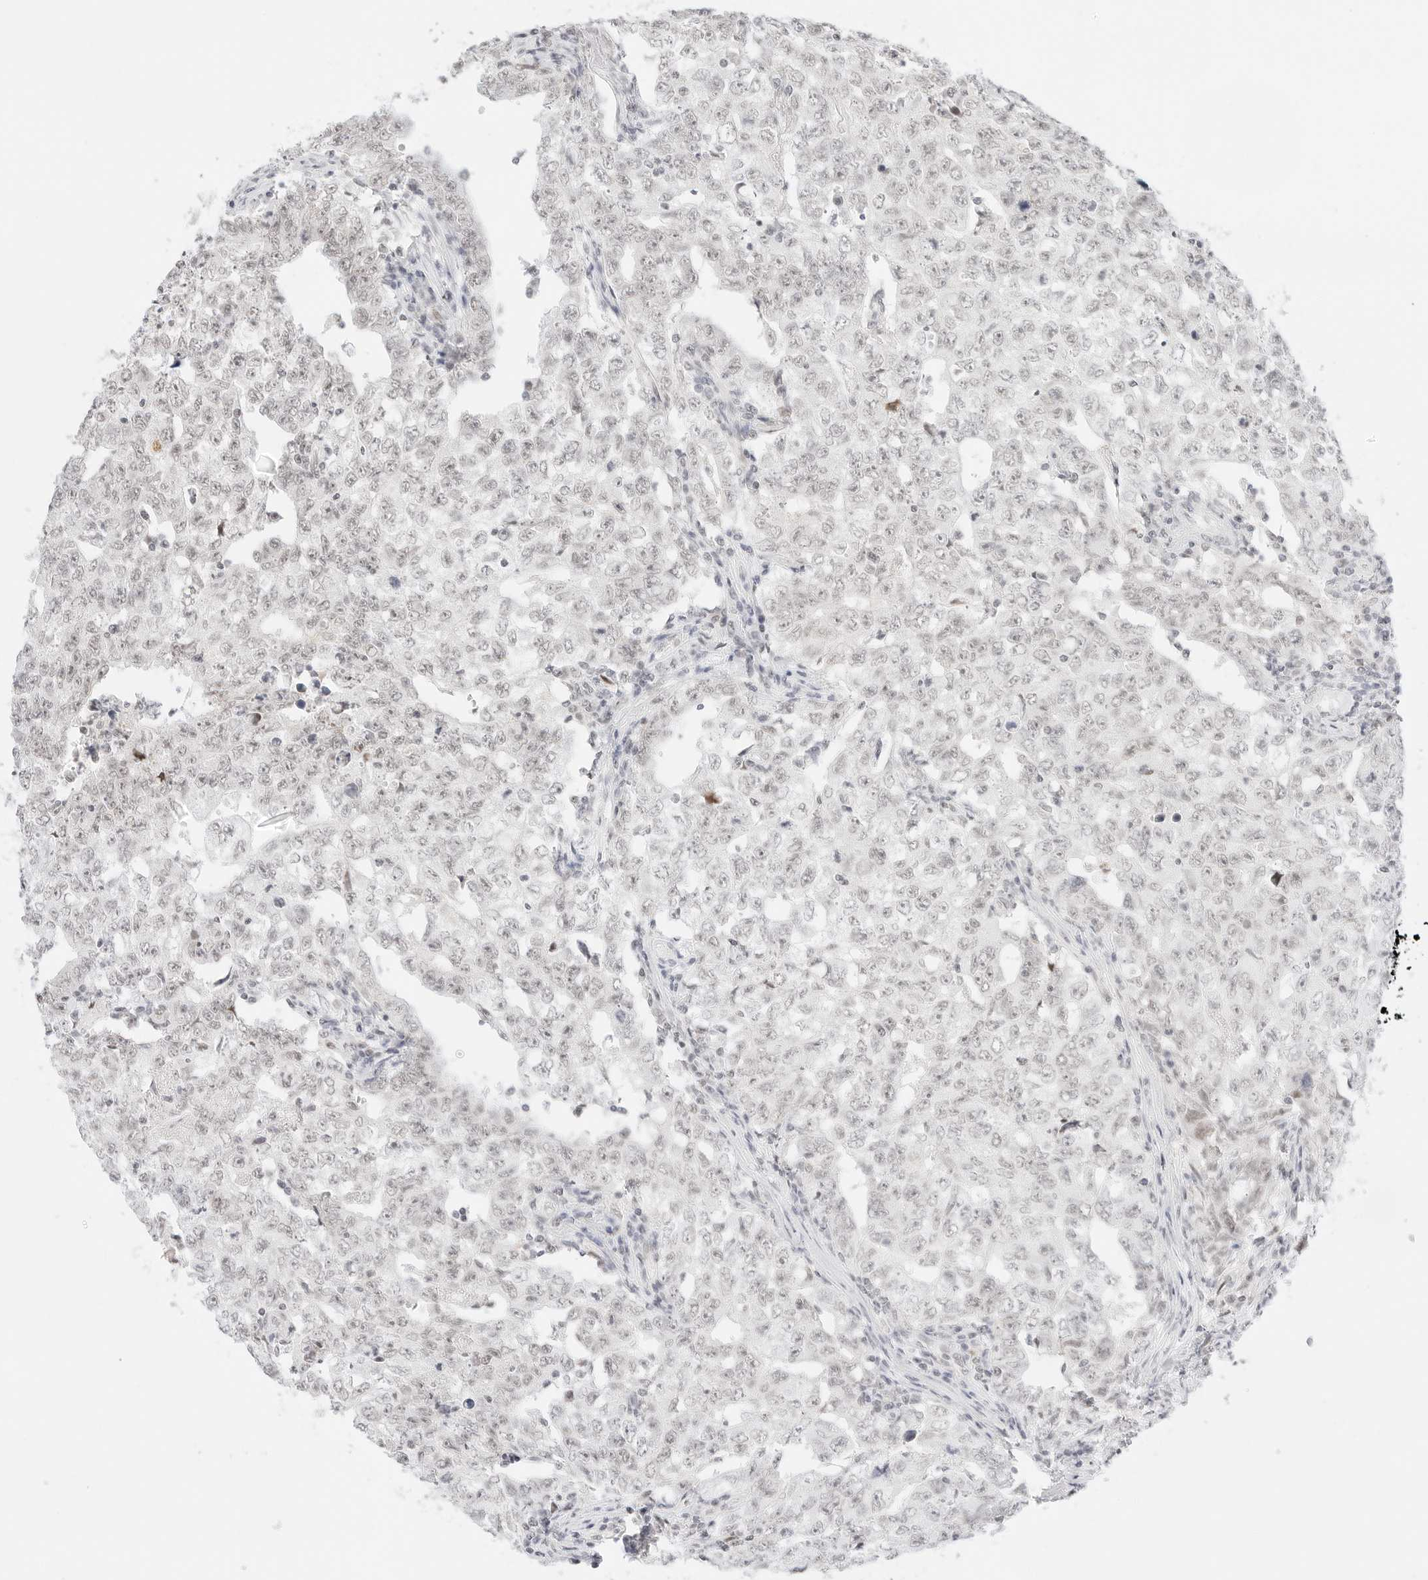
{"staining": {"intensity": "negative", "quantity": "none", "location": "none"}, "tissue": "testis cancer", "cell_type": "Tumor cells", "image_type": "cancer", "snomed": [{"axis": "morphology", "description": "Carcinoma, Embryonal, NOS"}, {"axis": "topography", "description": "Testis"}], "caption": "This is an immunohistochemistry (IHC) histopathology image of testis embryonal carcinoma. There is no positivity in tumor cells.", "gene": "ITGA6", "patient": {"sex": "male", "age": 26}}